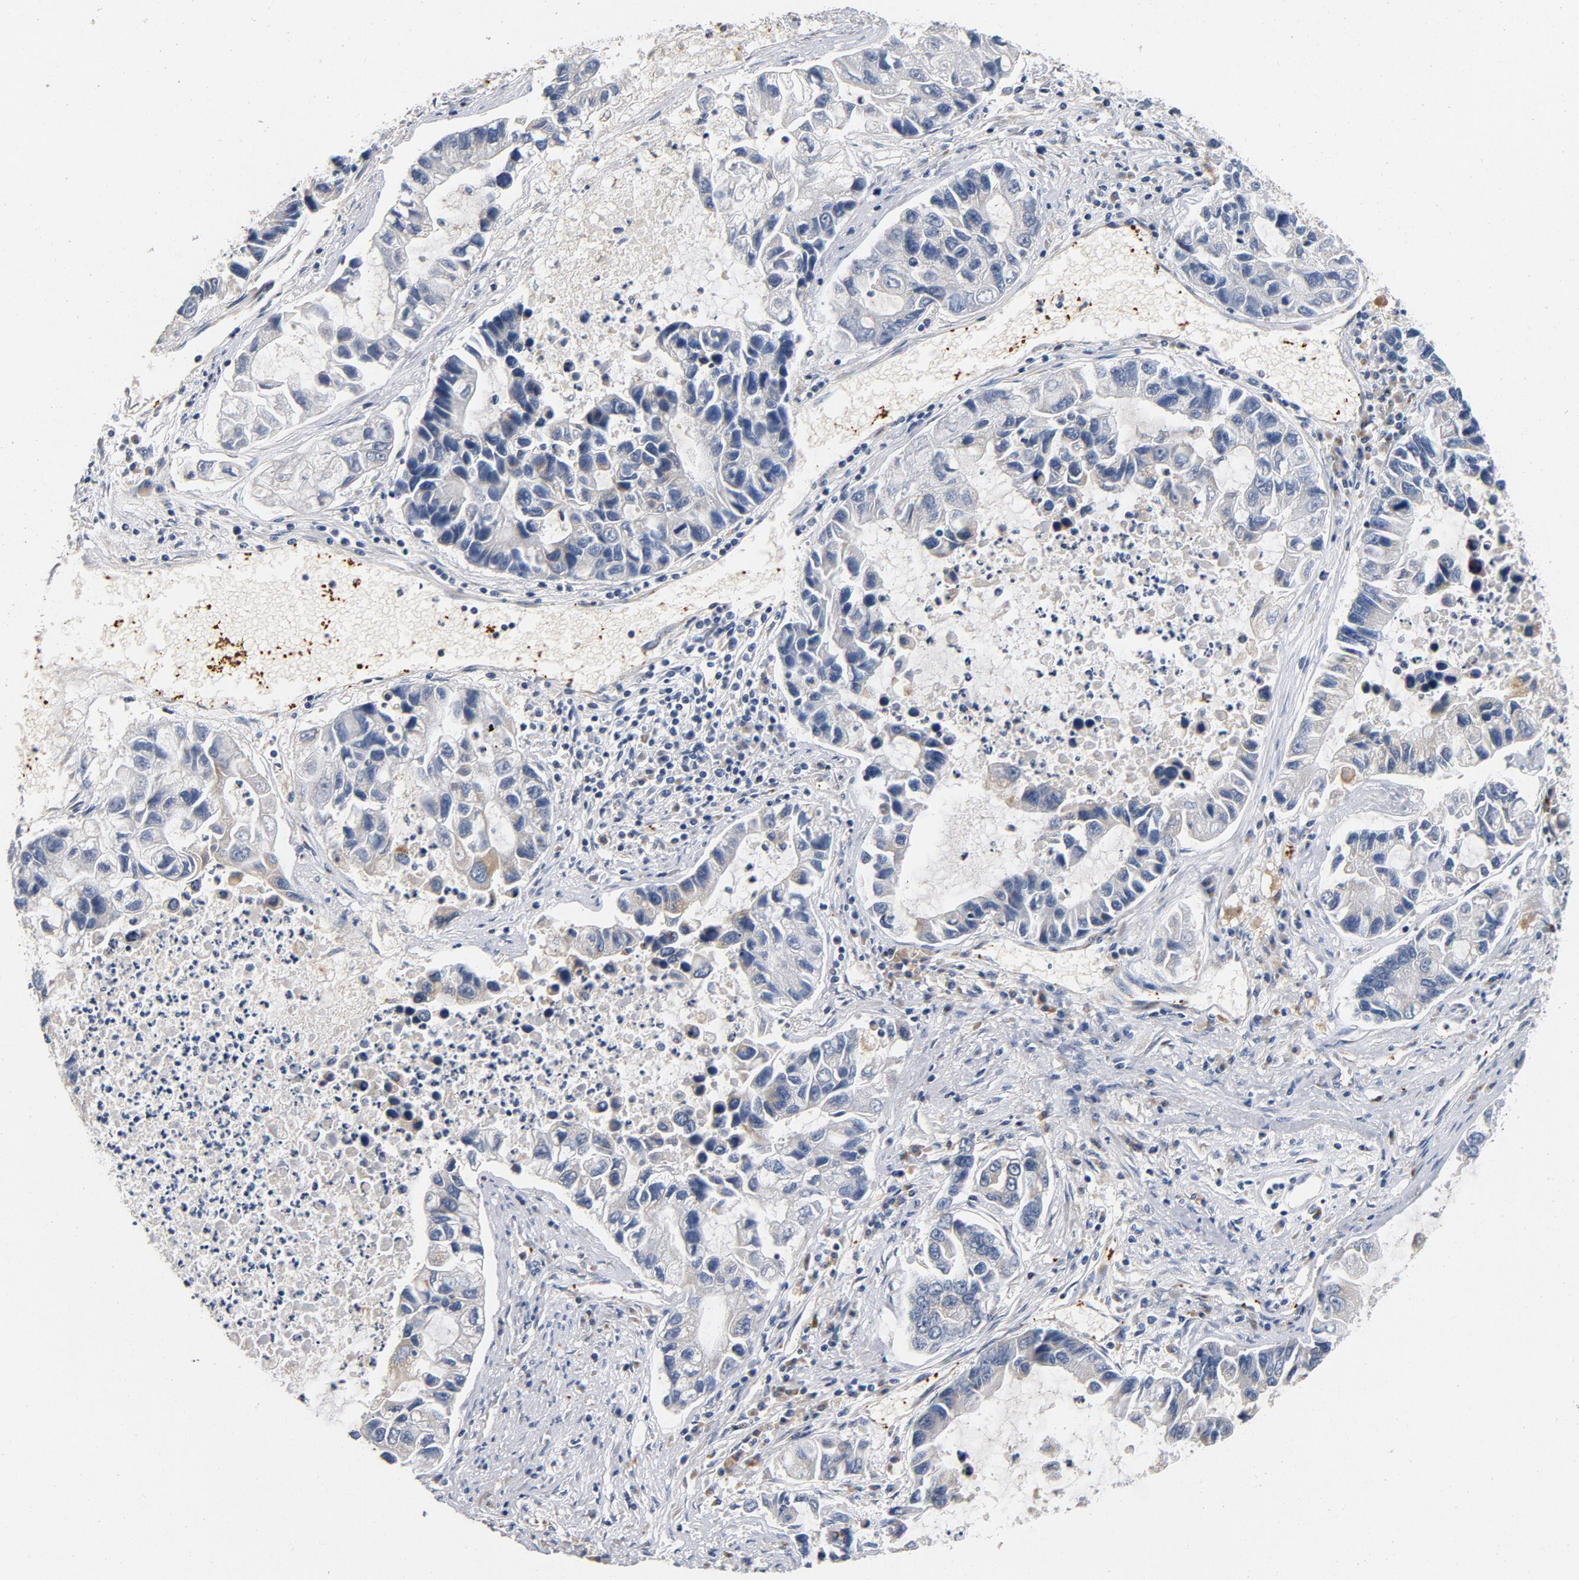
{"staining": {"intensity": "negative", "quantity": "none", "location": "none"}, "tissue": "lung cancer", "cell_type": "Tumor cells", "image_type": "cancer", "snomed": [{"axis": "morphology", "description": "Adenocarcinoma, NOS"}, {"axis": "topography", "description": "Lung"}], "caption": "Immunohistochemical staining of adenocarcinoma (lung) displays no significant staining in tumor cells.", "gene": "LMAN2", "patient": {"sex": "female", "age": 51}}